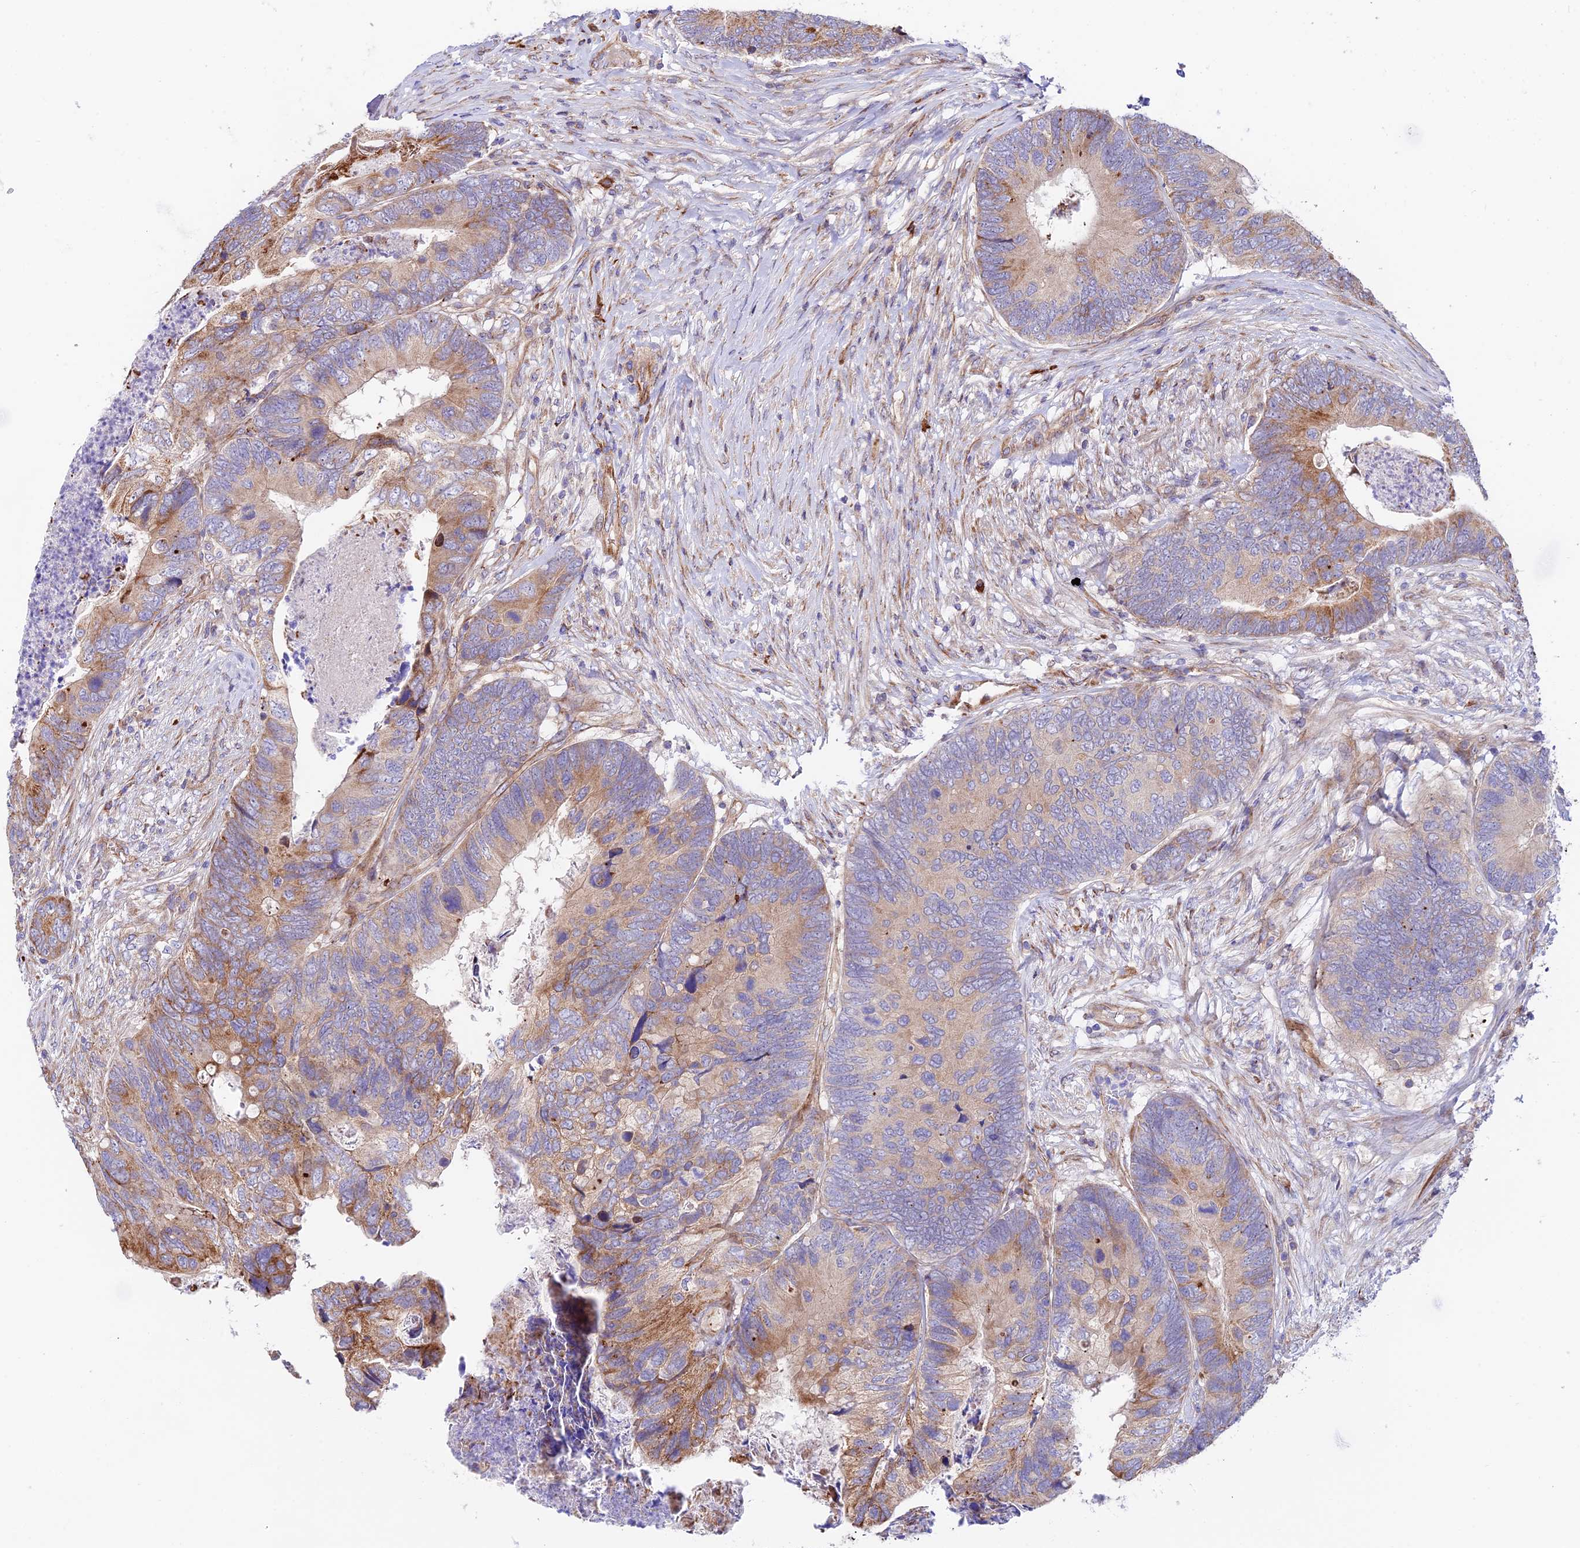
{"staining": {"intensity": "moderate", "quantity": "25%-75%", "location": "cytoplasmic/membranous"}, "tissue": "colorectal cancer", "cell_type": "Tumor cells", "image_type": "cancer", "snomed": [{"axis": "morphology", "description": "Adenocarcinoma, NOS"}, {"axis": "topography", "description": "Colon"}], "caption": "DAB (3,3'-diaminobenzidine) immunohistochemical staining of human colorectal adenocarcinoma displays moderate cytoplasmic/membranous protein staining in approximately 25%-75% of tumor cells. (DAB (3,3'-diaminobenzidine) = brown stain, brightfield microscopy at high magnification).", "gene": "VPS13C", "patient": {"sex": "female", "age": 67}}